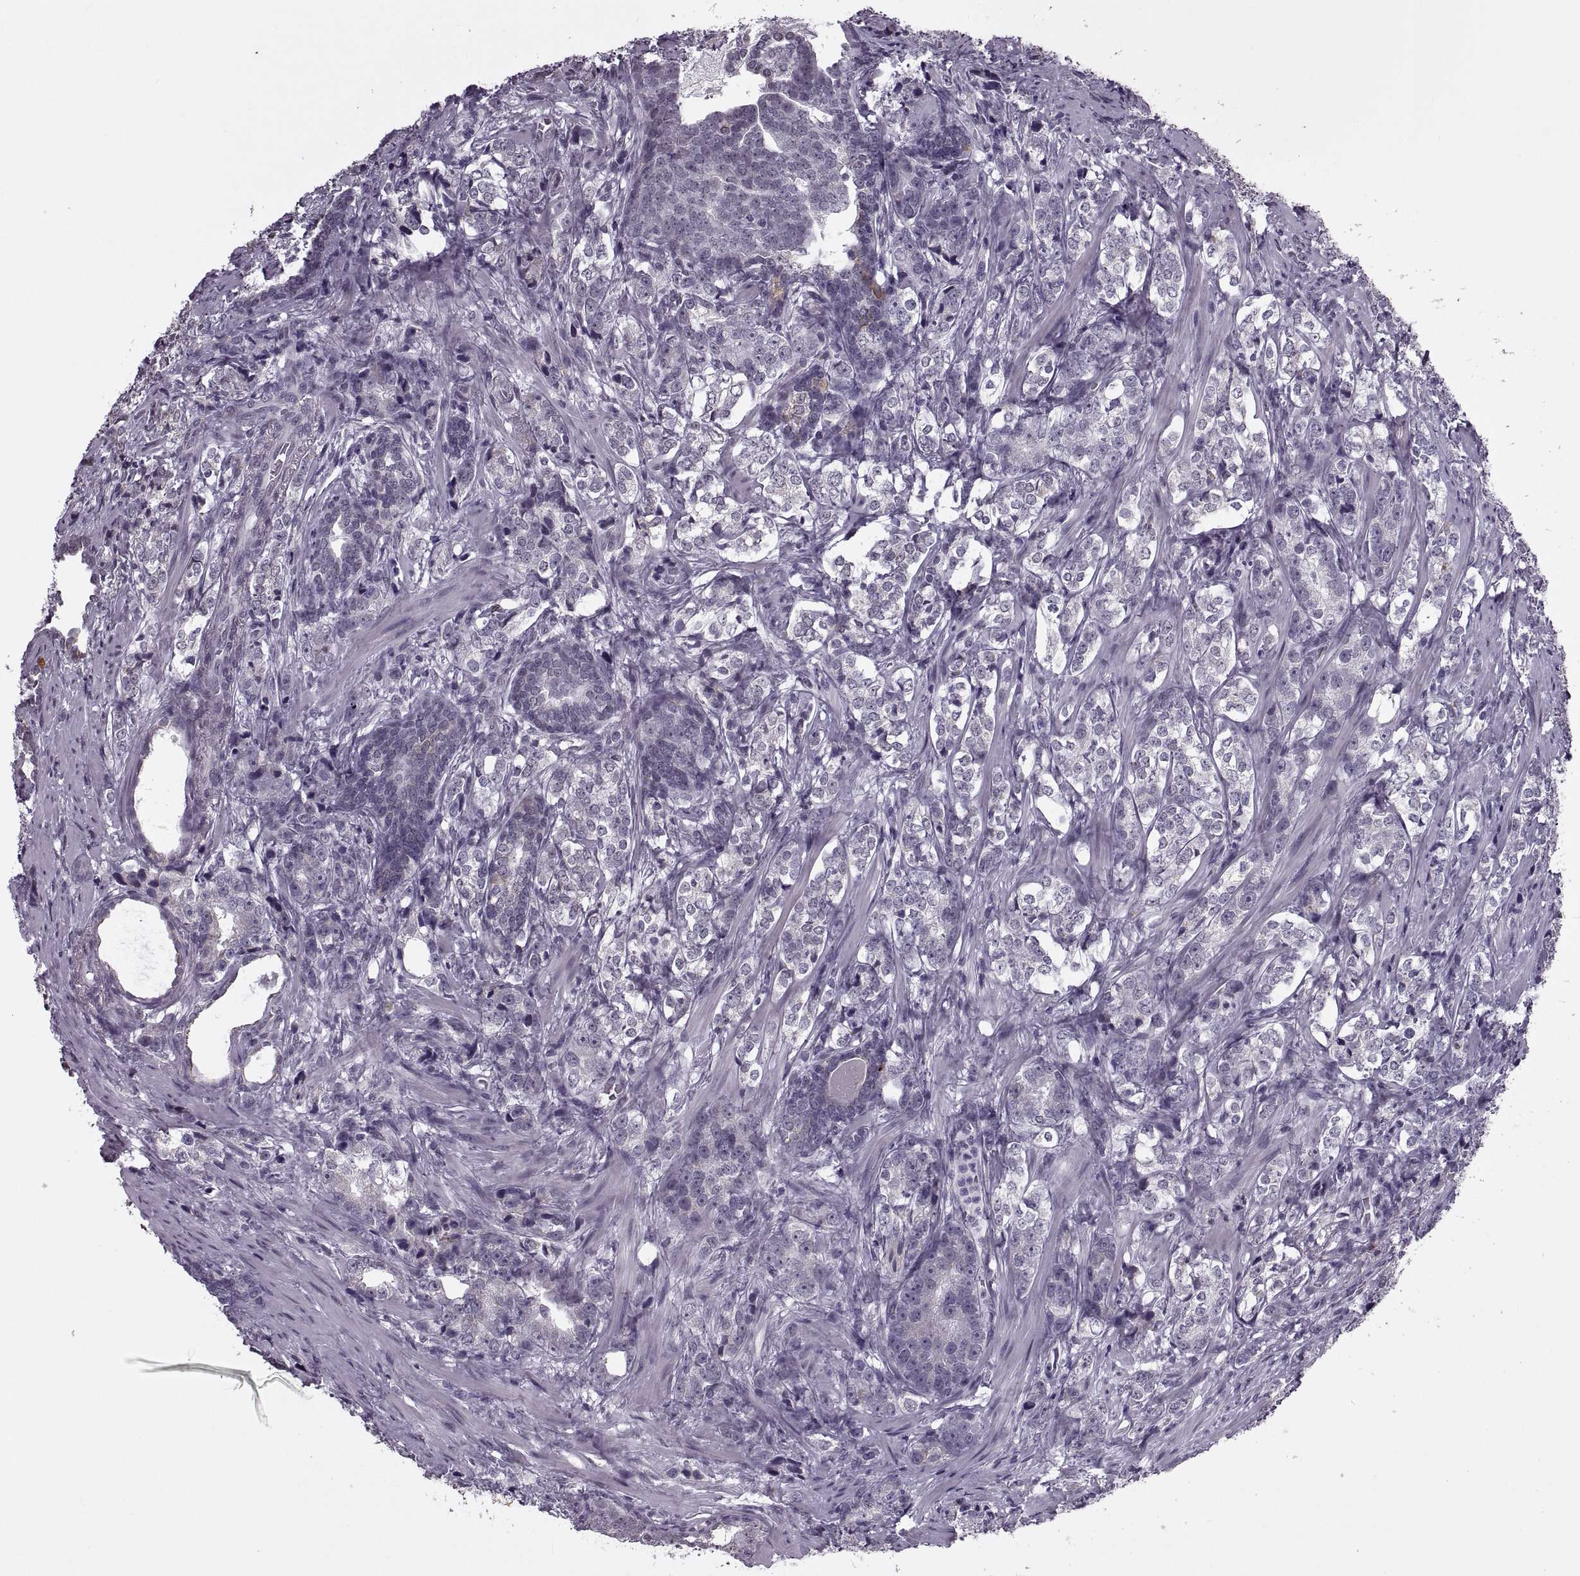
{"staining": {"intensity": "negative", "quantity": "none", "location": "none"}, "tissue": "prostate cancer", "cell_type": "Tumor cells", "image_type": "cancer", "snomed": [{"axis": "morphology", "description": "Adenocarcinoma, NOS"}, {"axis": "topography", "description": "Prostate and seminal vesicle, NOS"}], "caption": "The IHC micrograph has no significant positivity in tumor cells of prostate cancer (adenocarcinoma) tissue.", "gene": "PRSS37", "patient": {"sex": "male", "age": 63}}